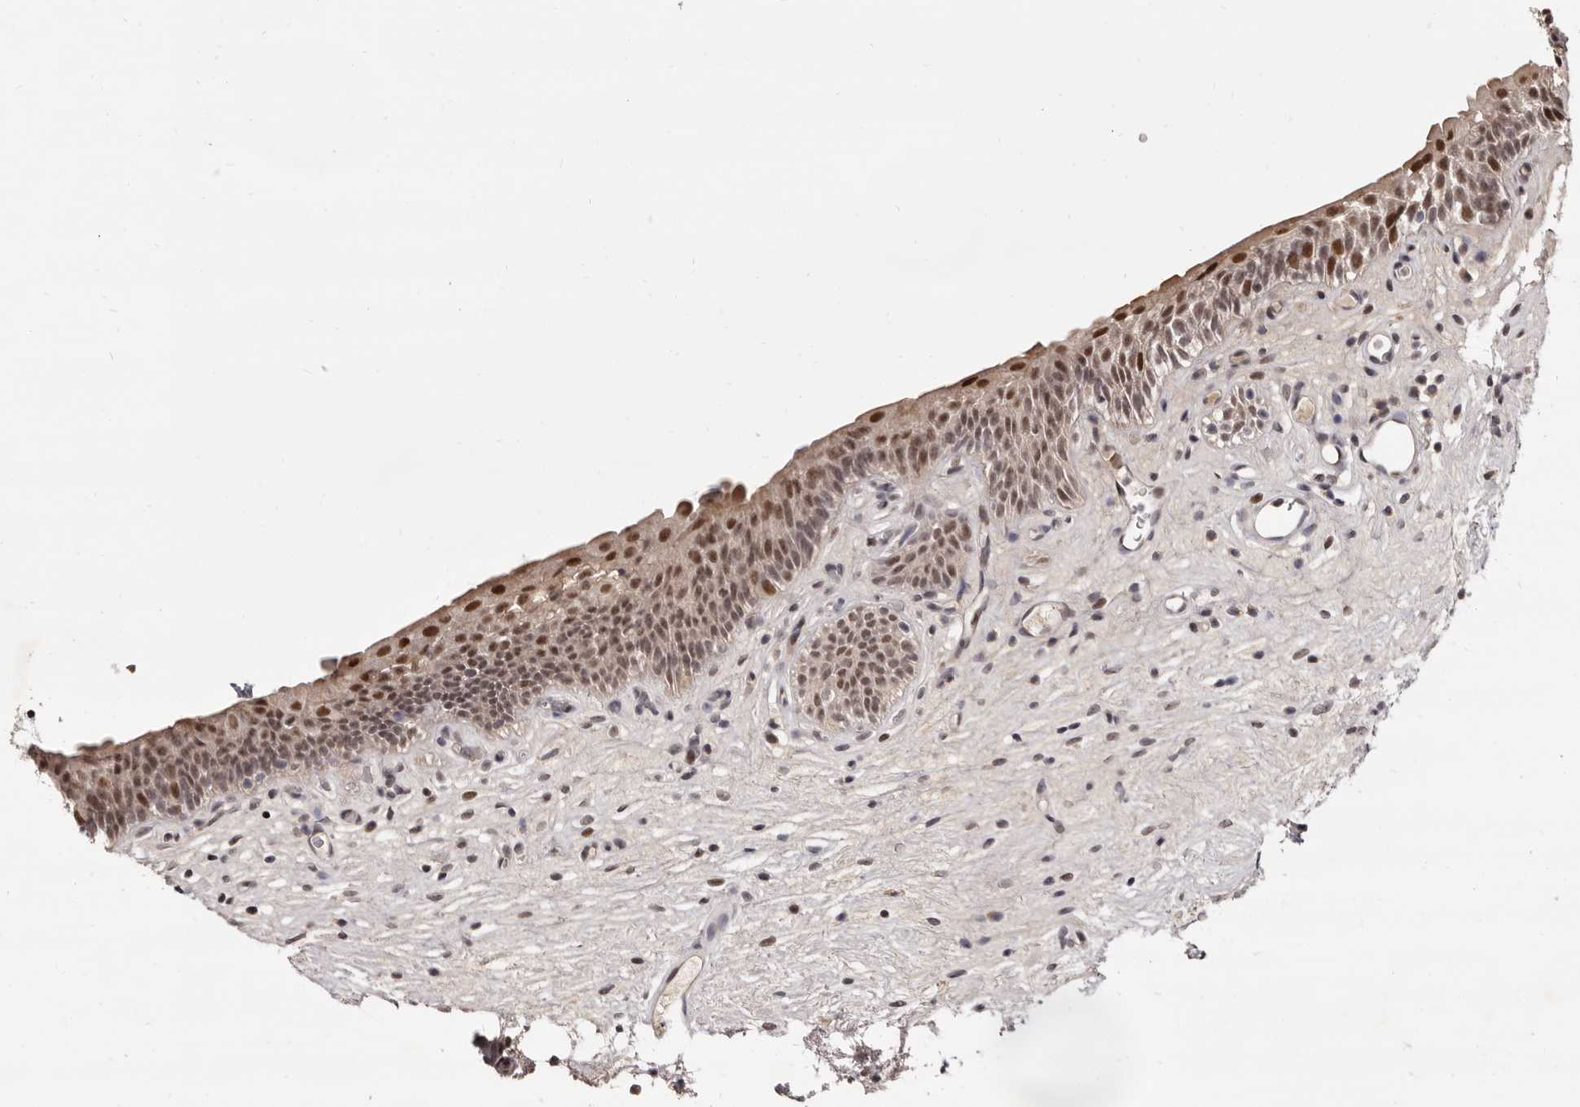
{"staining": {"intensity": "moderate", "quantity": ">75%", "location": "cytoplasmic/membranous,nuclear"}, "tissue": "urinary bladder", "cell_type": "Urothelial cells", "image_type": "normal", "snomed": [{"axis": "morphology", "description": "Normal tissue, NOS"}, {"axis": "topography", "description": "Urinary bladder"}], "caption": "The image reveals immunohistochemical staining of normal urinary bladder. There is moderate cytoplasmic/membranous,nuclear expression is identified in approximately >75% of urothelial cells. The staining was performed using DAB (3,3'-diaminobenzidine), with brown indicating positive protein expression. Nuclei are stained blue with hematoxylin.", "gene": "ZNF326", "patient": {"sex": "male", "age": 83}}